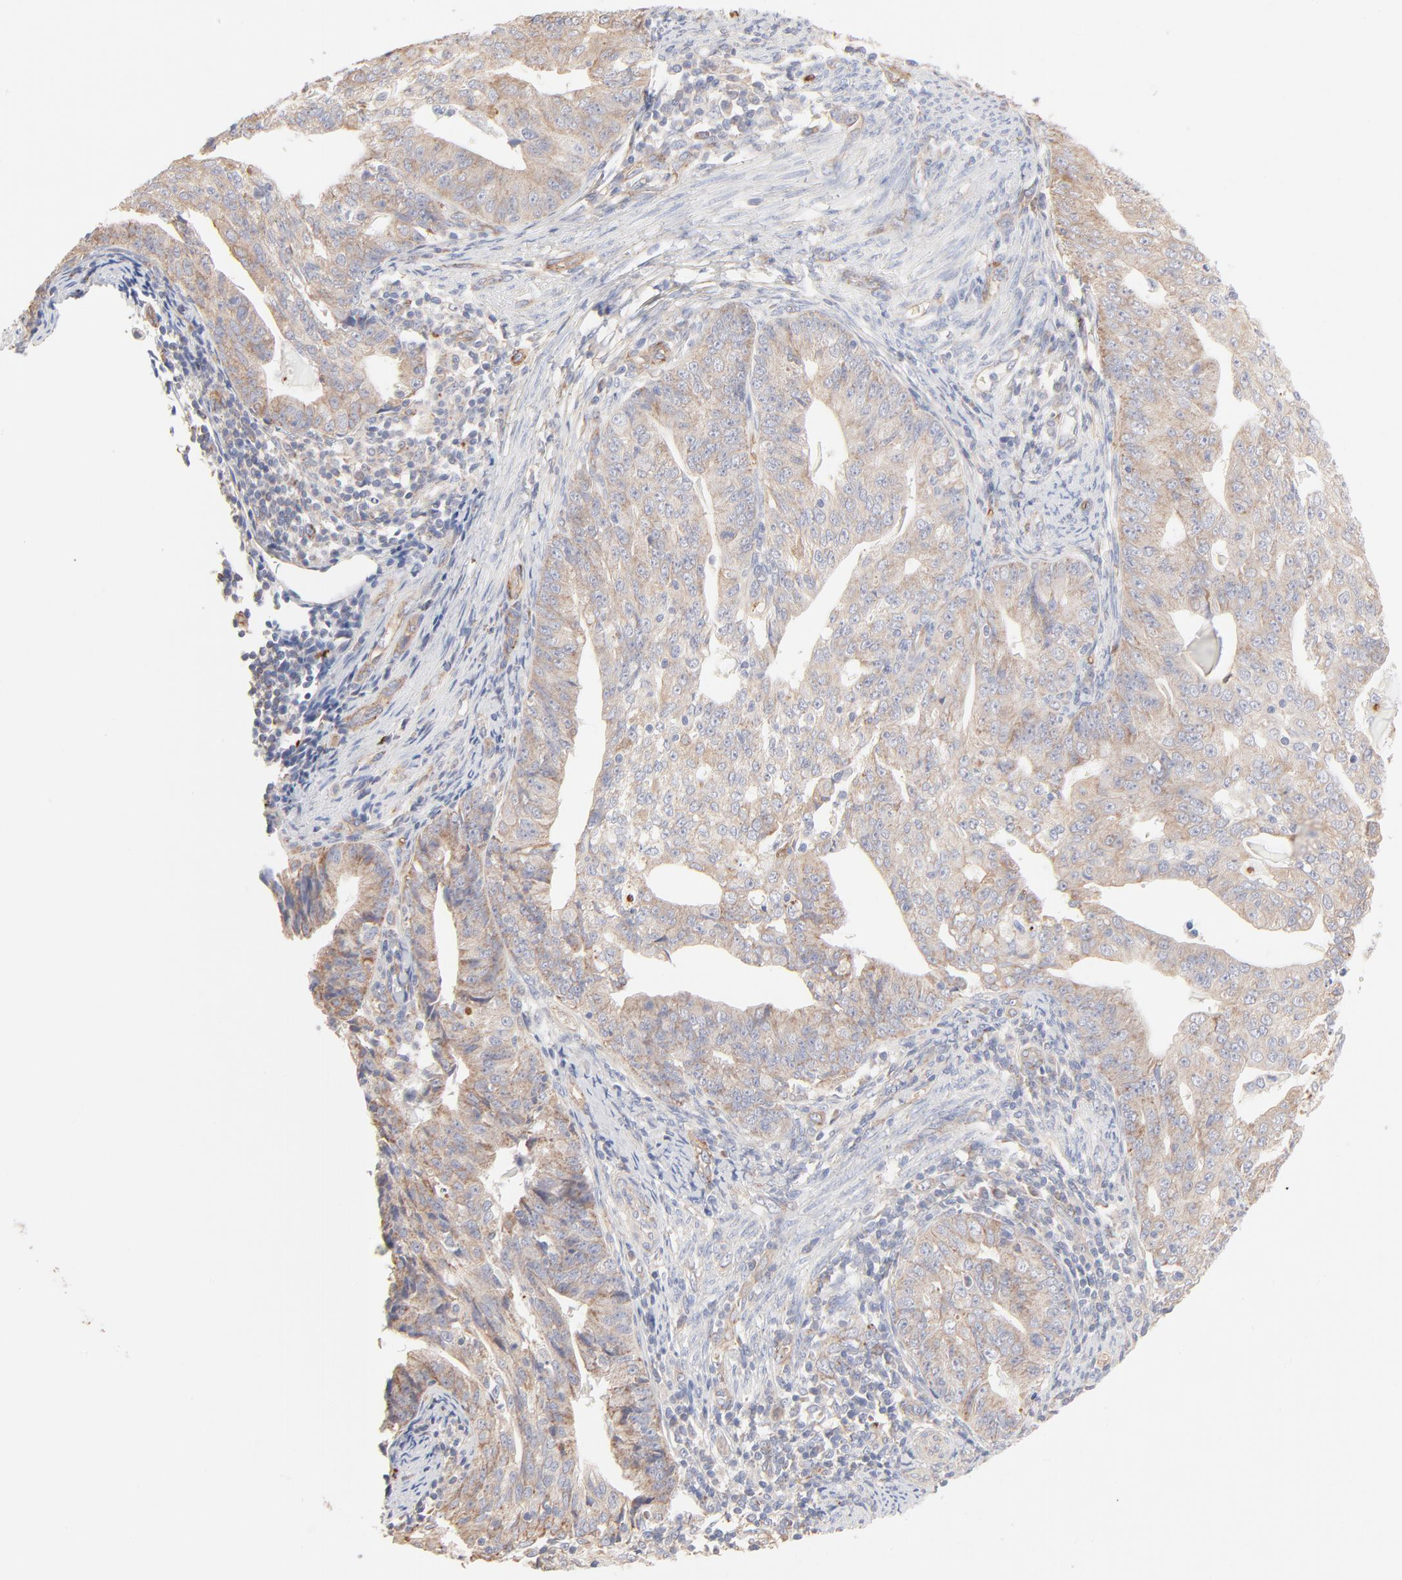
{"staining": {"intensity": "weak", "quantity": ">75%", "location": "cytoplasmic/membranous"}, "tissue": "endometrial cancer", "cell_type": "Tumor cells", "image_type": "cancer", "snomed": [{"axis": "morphology", "description": "Adenocarcinoma, NOS"}, {"axis": "topography", "description": "Endometrium"}], "caption": "Human endometrial adenocarcinoma stained with a protein marker demonstrates weak staining in tumor cells.", "gene": "SPTB", "patient": {"sex": "female", "age": 56}}